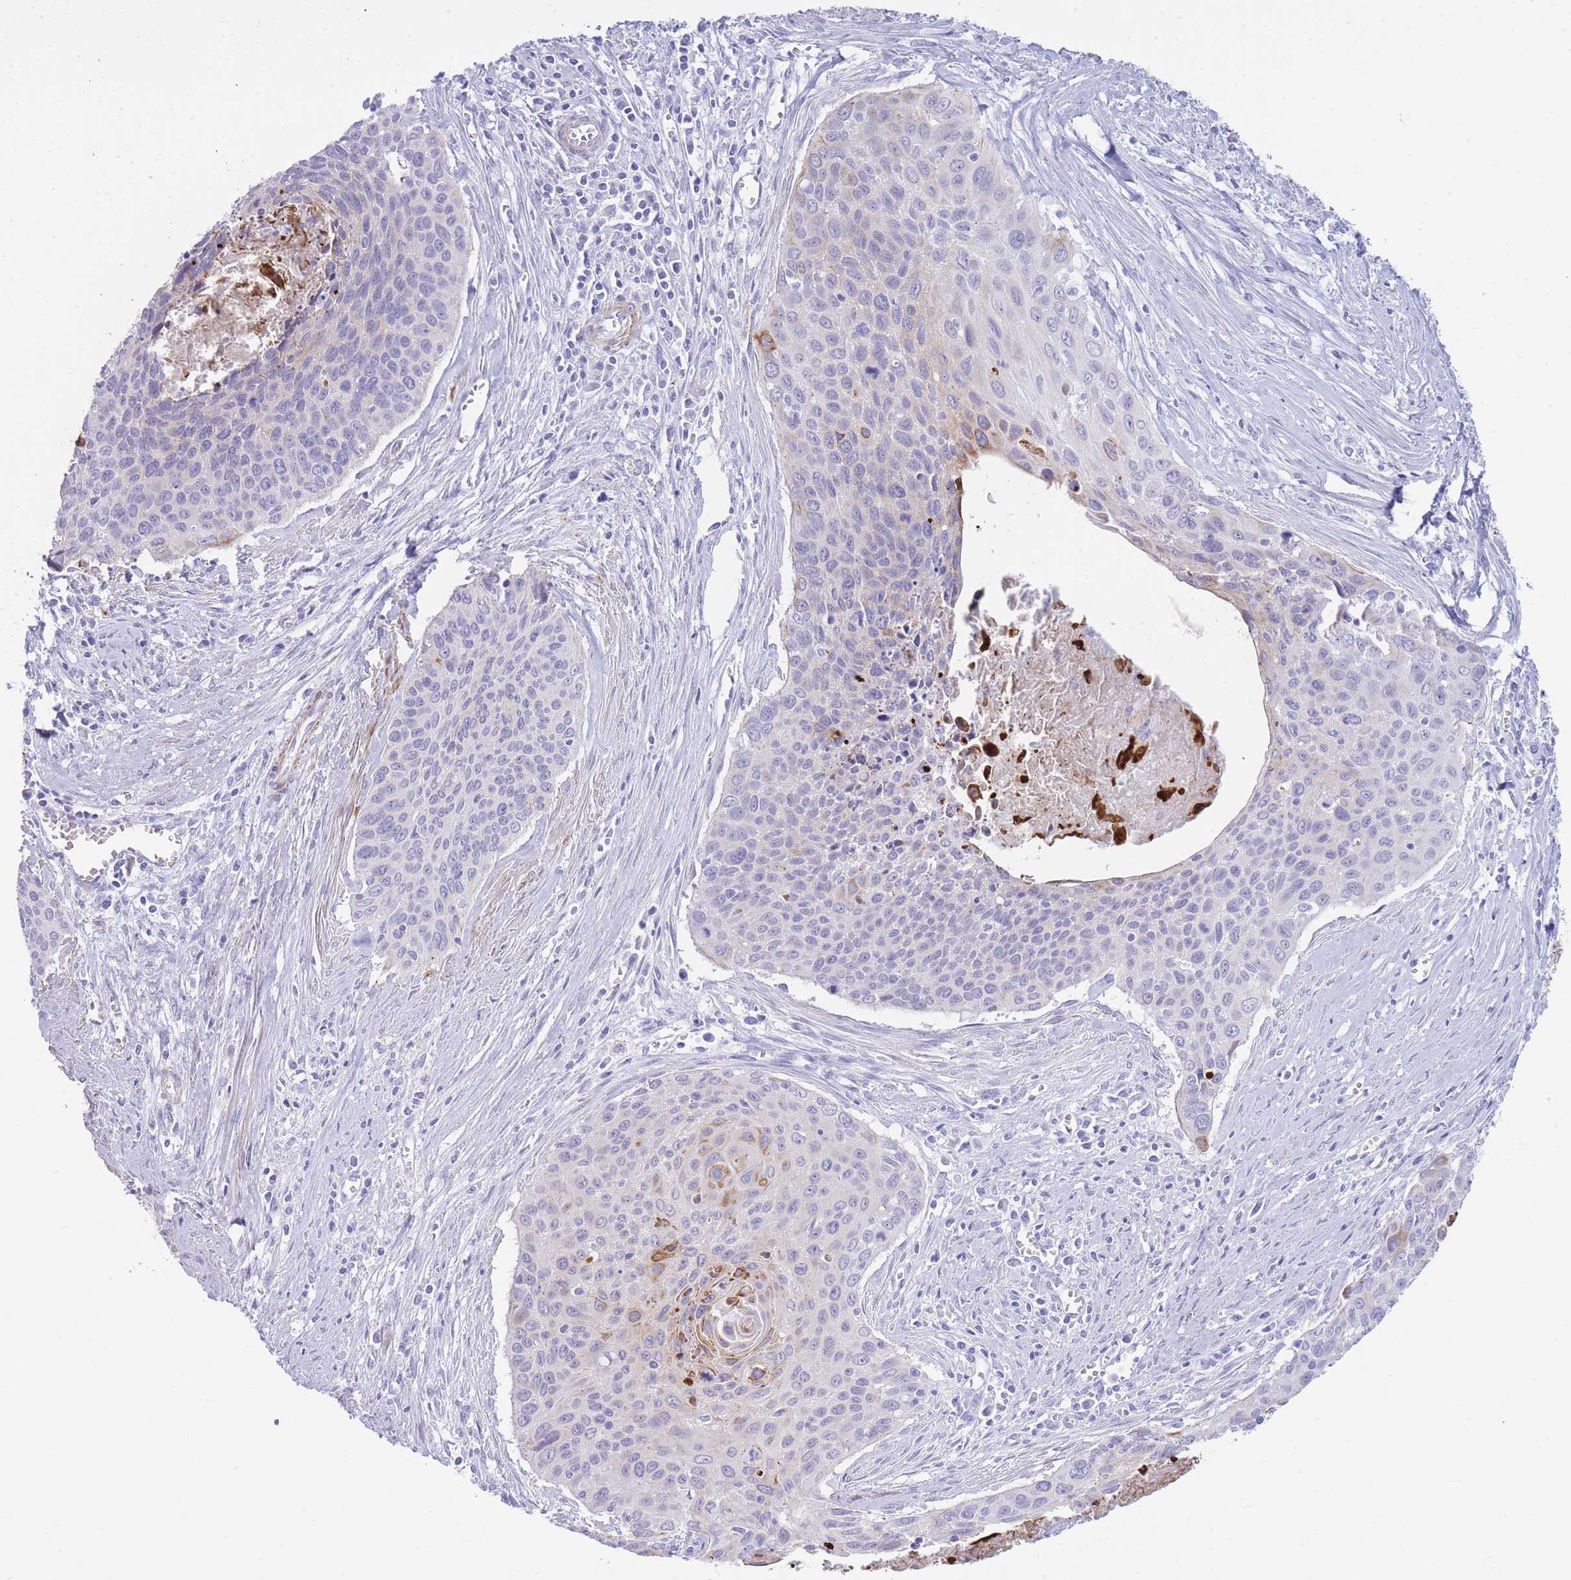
{"staining": {"intensity": "negative", "quantity": "none", "location": "none"}, "tissue": "cervical cancer", "cell_type": "Tumor cells", "image_type": "cancer", "snomed": [{"axis": "morphology", "description": "Squamous cell carcinoma, NOS"}, {"axis": "topography", "description": "Cervix"}], "caption": "The histopathology image displays no significant positivity in tumor cells of cervical cancer.", "gene": "VWA8", "patient": {"sex": "female", "age": 55}}